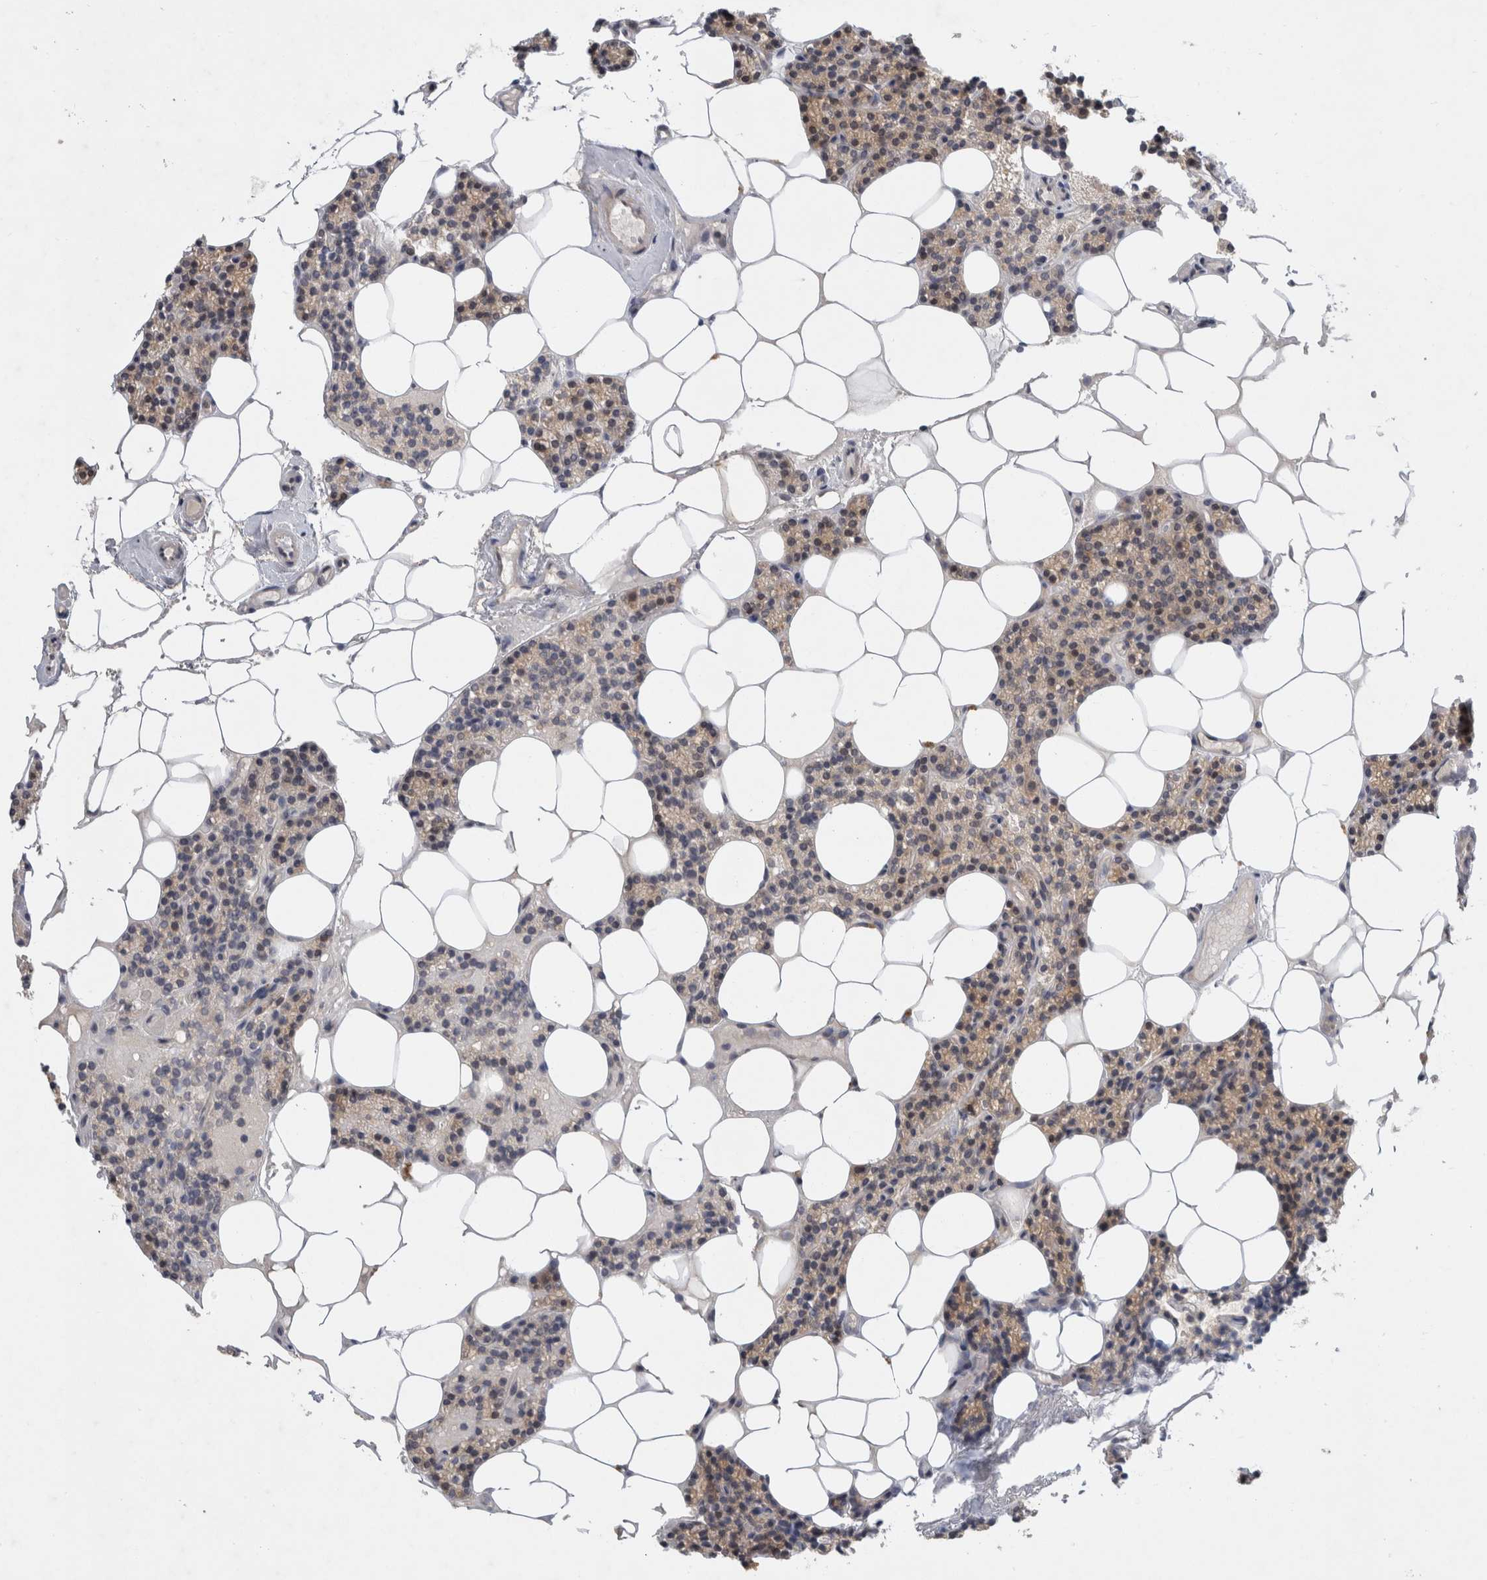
{"staining": {"intensity": "weak", "quantity": "25%-75%", "location": "cytoplasmic/membranous"}, "tissue": "parathyroid gland", "cell_type": "Glandular cells", "image_type": "normal", "snomed": [{"axis": "morphology", "description": "Normal tissue, NOS"}, {"axis": "topography", "description": "Parathyroid gland"}], "caption": "DAB immunohistochemical staining of normal human parathyroid gland reveals weak cytoplasmic/membranous protein staining in about 25%-75% of glandular cells.", "gene": "AASDHPPT", "patient": {"sex": "male", "age": 75}}